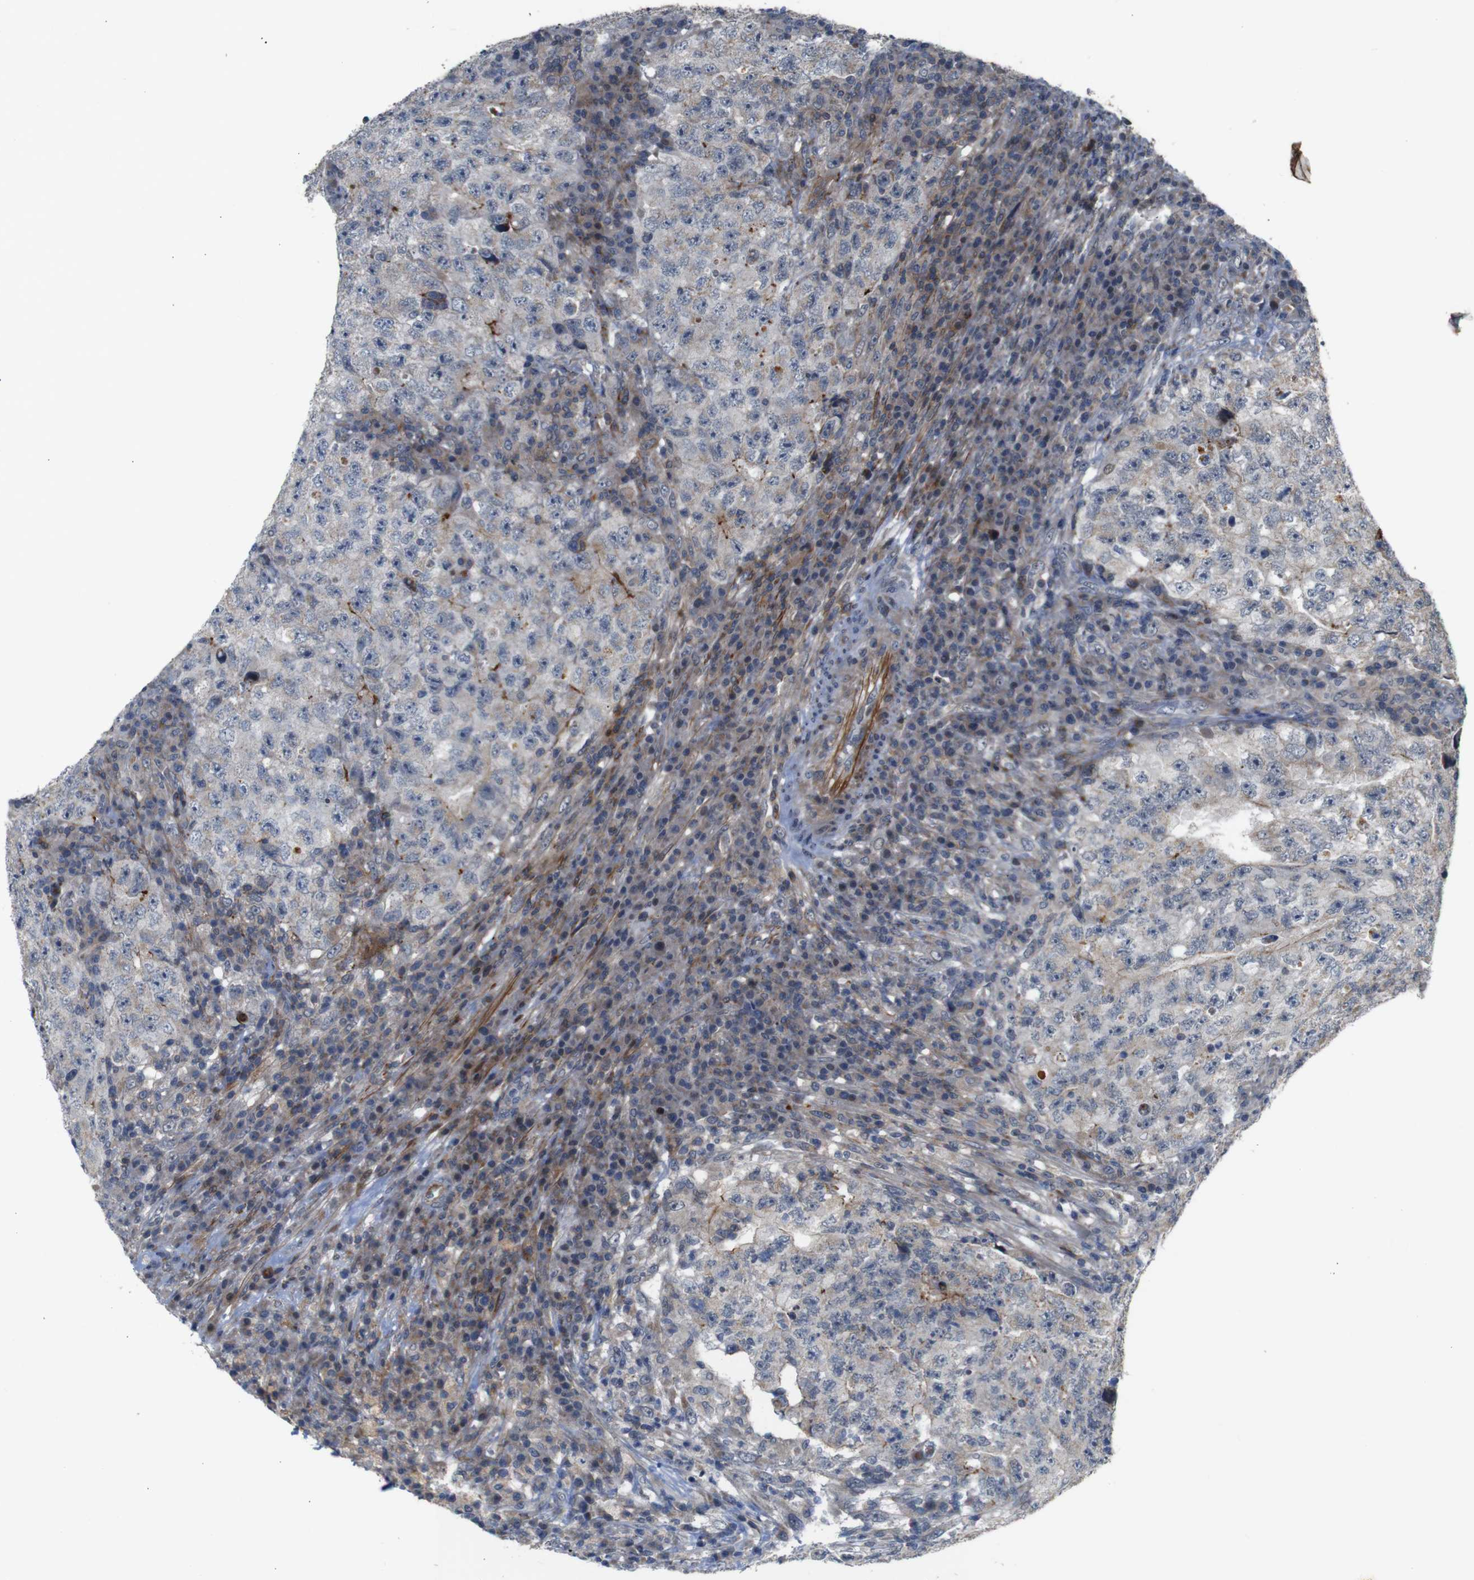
{"staining": {"intensity": "weak", "quantity": "<25%", "location": "cytoplasmic/membranous"}, "tissue": "testis cancer", "cell_type": "Tumor cells", "image_type": "cancer", "snomed": [{"axis": "morphology", "description": "Necrosis, NOS"}, {"axis": "morphology", "description": "Carcinoma, Embryonal, NOS"}, {"axis": "topography", "description": "Testis"}], "caption": "There is no significant staining in tumor cells of testis cancer.", "gene": "ATP7B", "patient": {"sex": "male", "age": 19}}